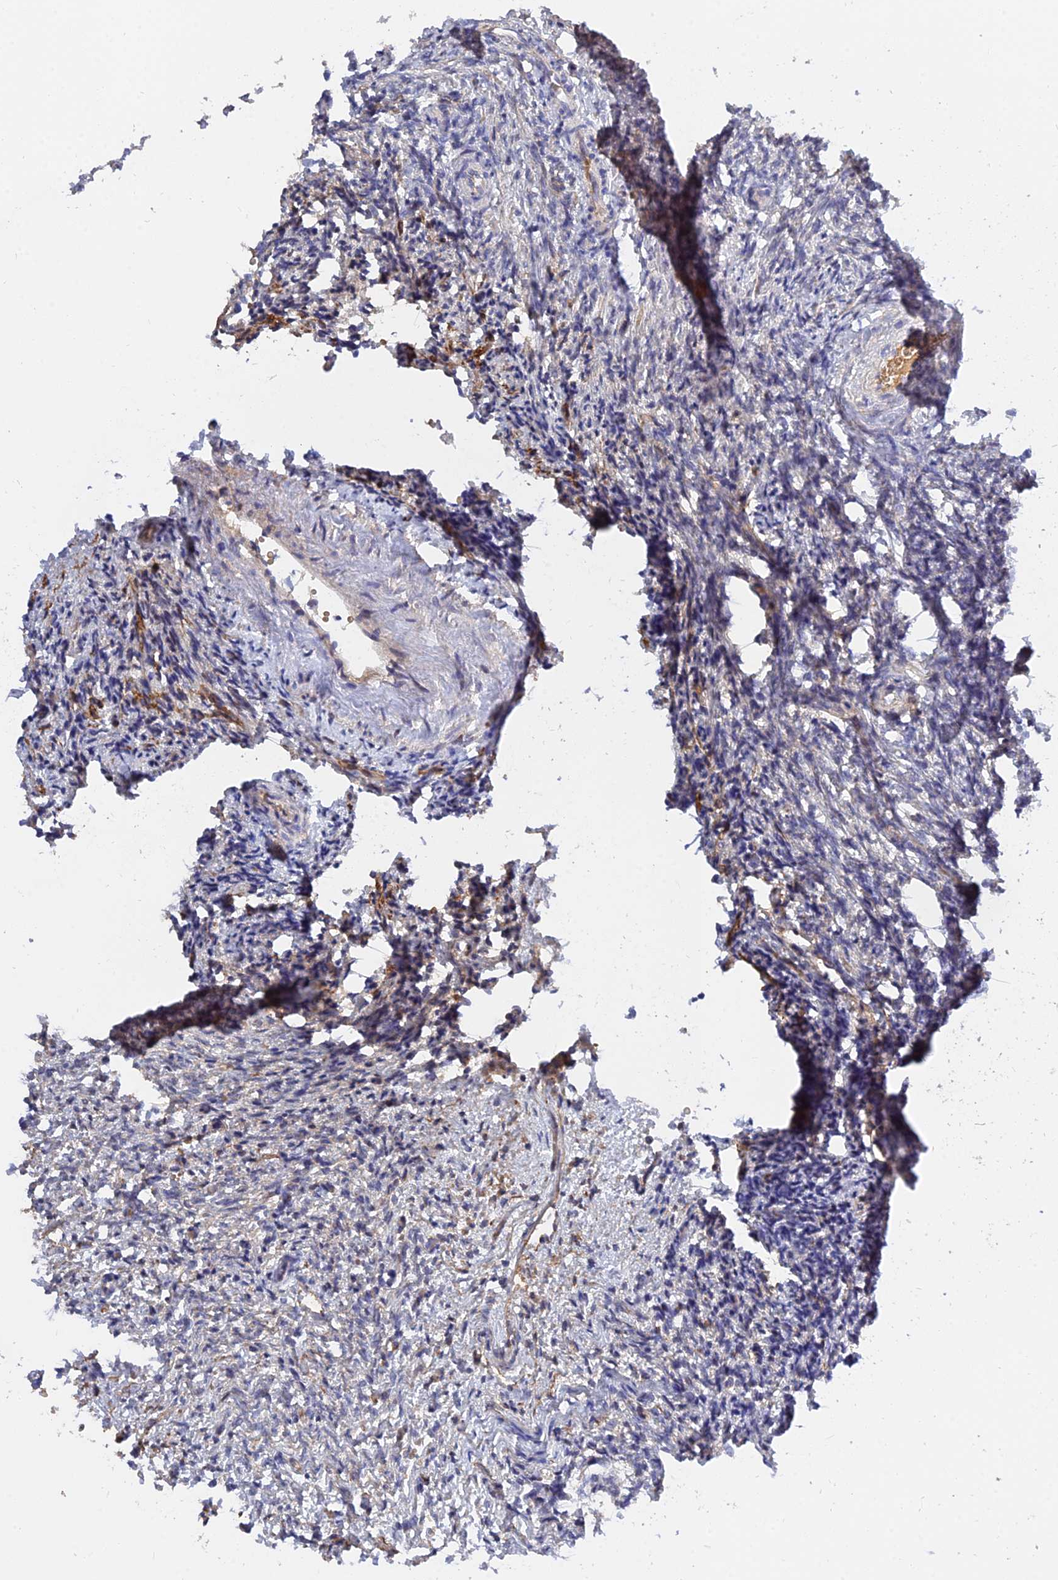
{"staining": {"intensity": "negative", "quantity": "none", "location": "none"}, "tissue": "ovary", "cell_type": "Ovarian stroma cells", "image_type": "normal", "snomed": [{"axis": "morphology", "description": "Normal tissue, NOS"}, {"axis": "topography", "description": "Ovary"}], "caption": "Ovarian stroma cells are negative for brown protein staining in benign ovary. (DAB (3,3'-diaminobenzidine) immunohistochemistry visualized using brightfield microscopy, high magnification).", "gene": "MRPL35", "patient": {"sex": "female", "age": 41}}